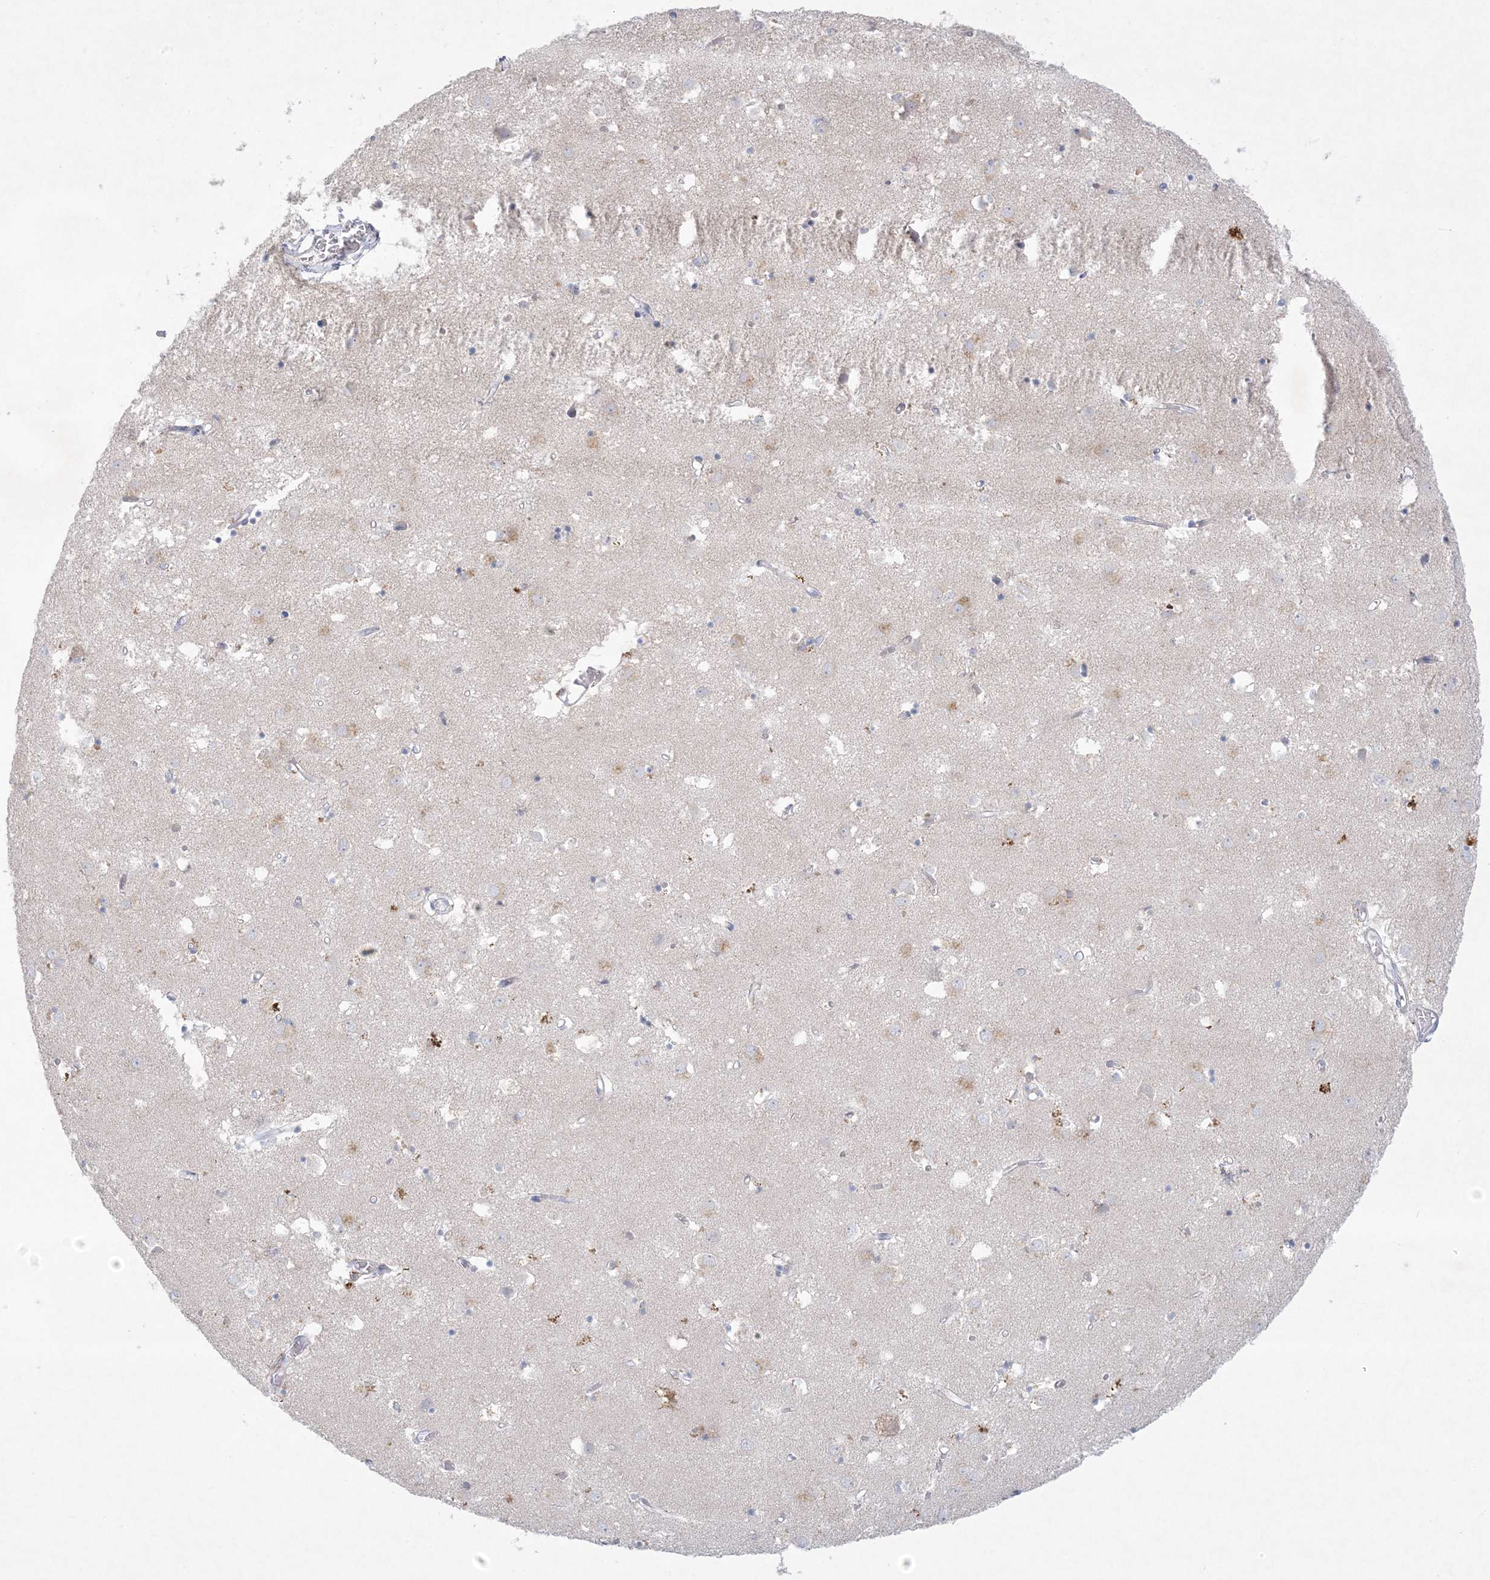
{"staining": {"intensity": "negative", "quantity": "none", "location": "none"}, "tissue": "caudate", "cell_type": "Glial cells", "image_type": "normal", "snomed": [{"axis": "morphology", "description": "Normal tissue, NOS"}, {"axis": "topography", "description": "Lateral ventricle wall"}], "caption": "Immunohistochemistry (IHC) histopathology image of unremarkable caudate: caudate stained with DAB demonstrates no significant protein positivity in glial cells.", "gene": "KCTD6", "patient": {"sex": "male", "age": 70}}